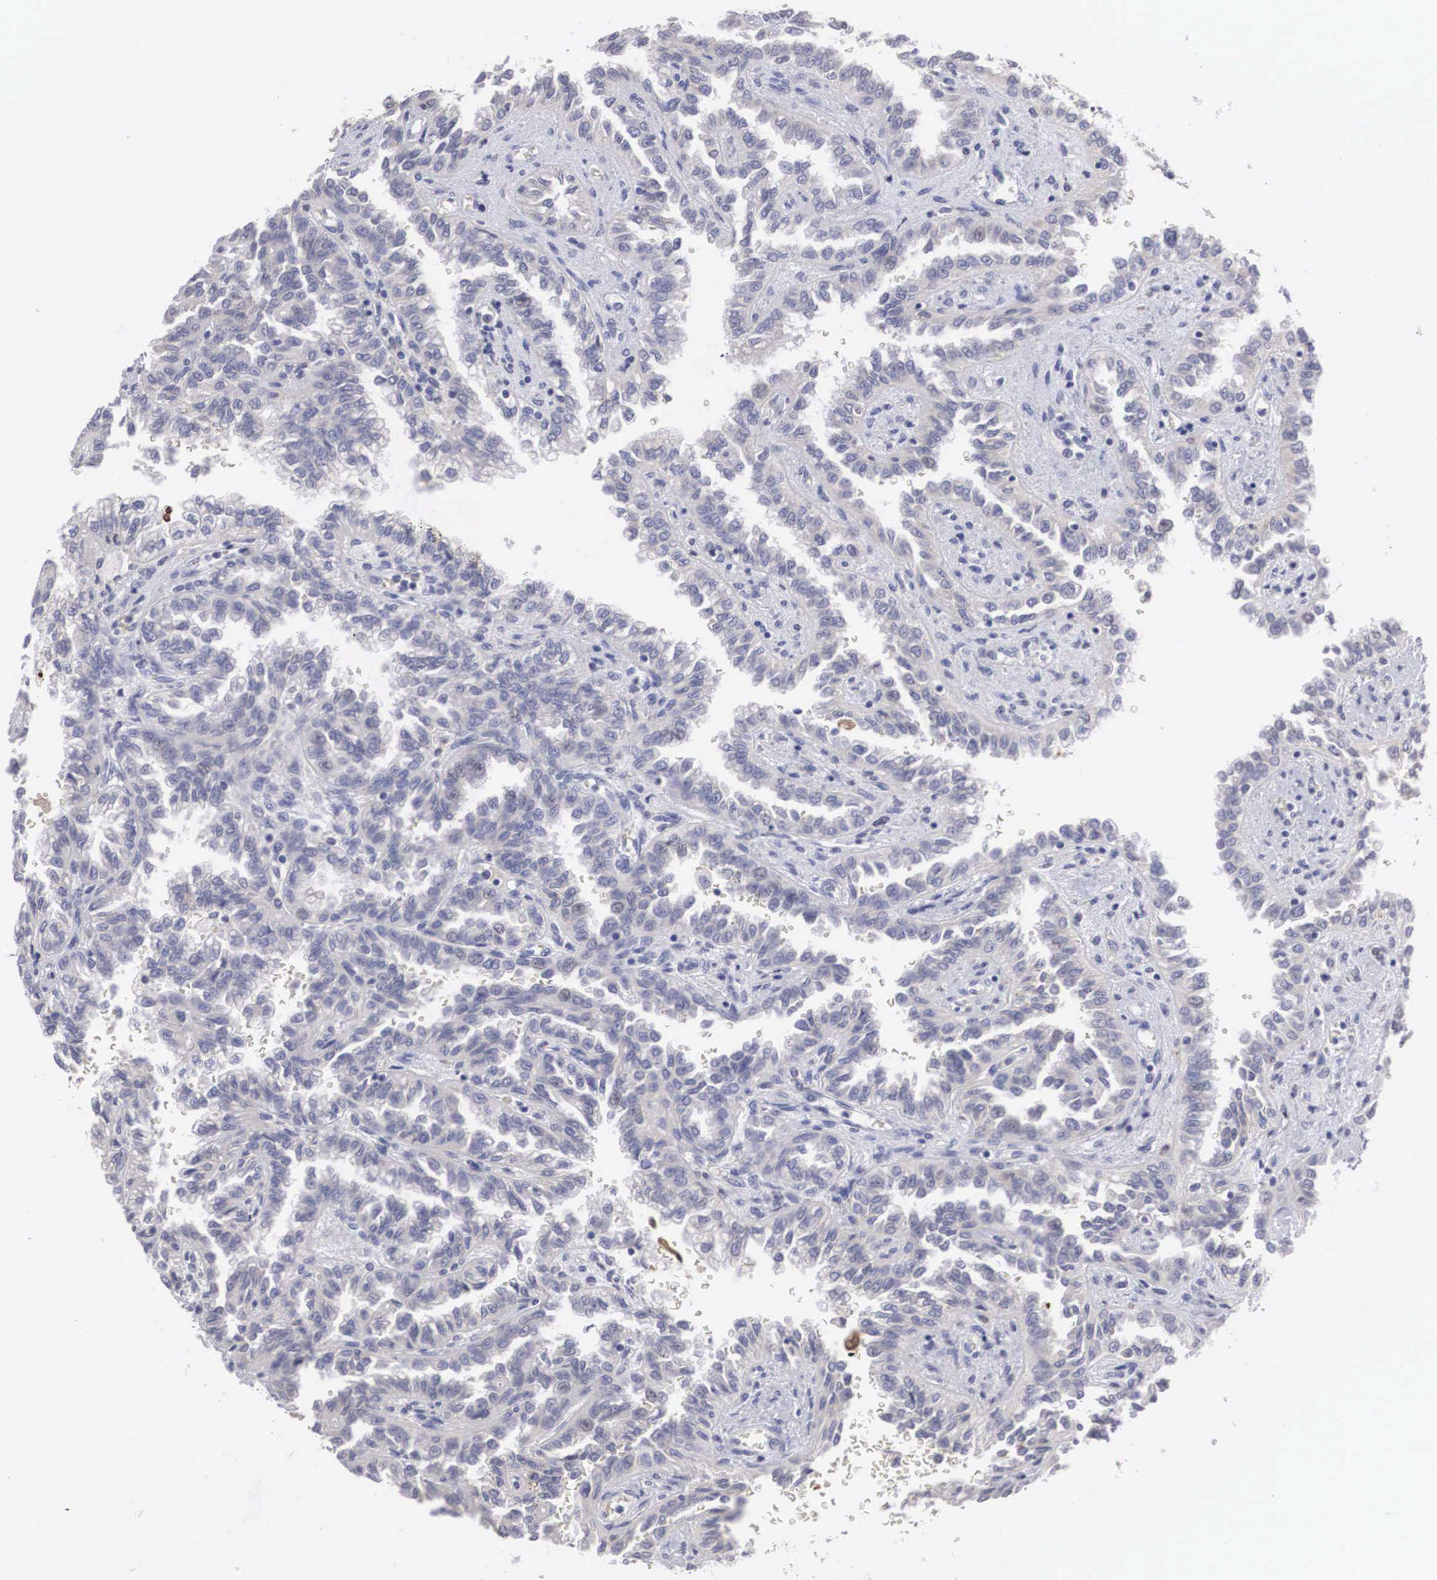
{"staining": {"intensity": "weak", "quantity": "25%-75%", "location": "cytoplasmic/membranous"}, "tissue": "renal cancer", "cell_type": "Tumor cells", "image_type": "cancer", "snomed": [{"axis": "morphology", "description": "Inflammation, NOS"}, {"axis": "morphology", "description": "Adenocarcinoma, NOS"}, {"axis": "topography", "description": "Kidney"}], "caption": "Tumor cells exhibit low levels of weak cytoplasmic/membranous positivity in about 25%-75% of cells in human renal cancer.", "gene": "HMOX1", "patient": {"sex": "male", "age": 68}}